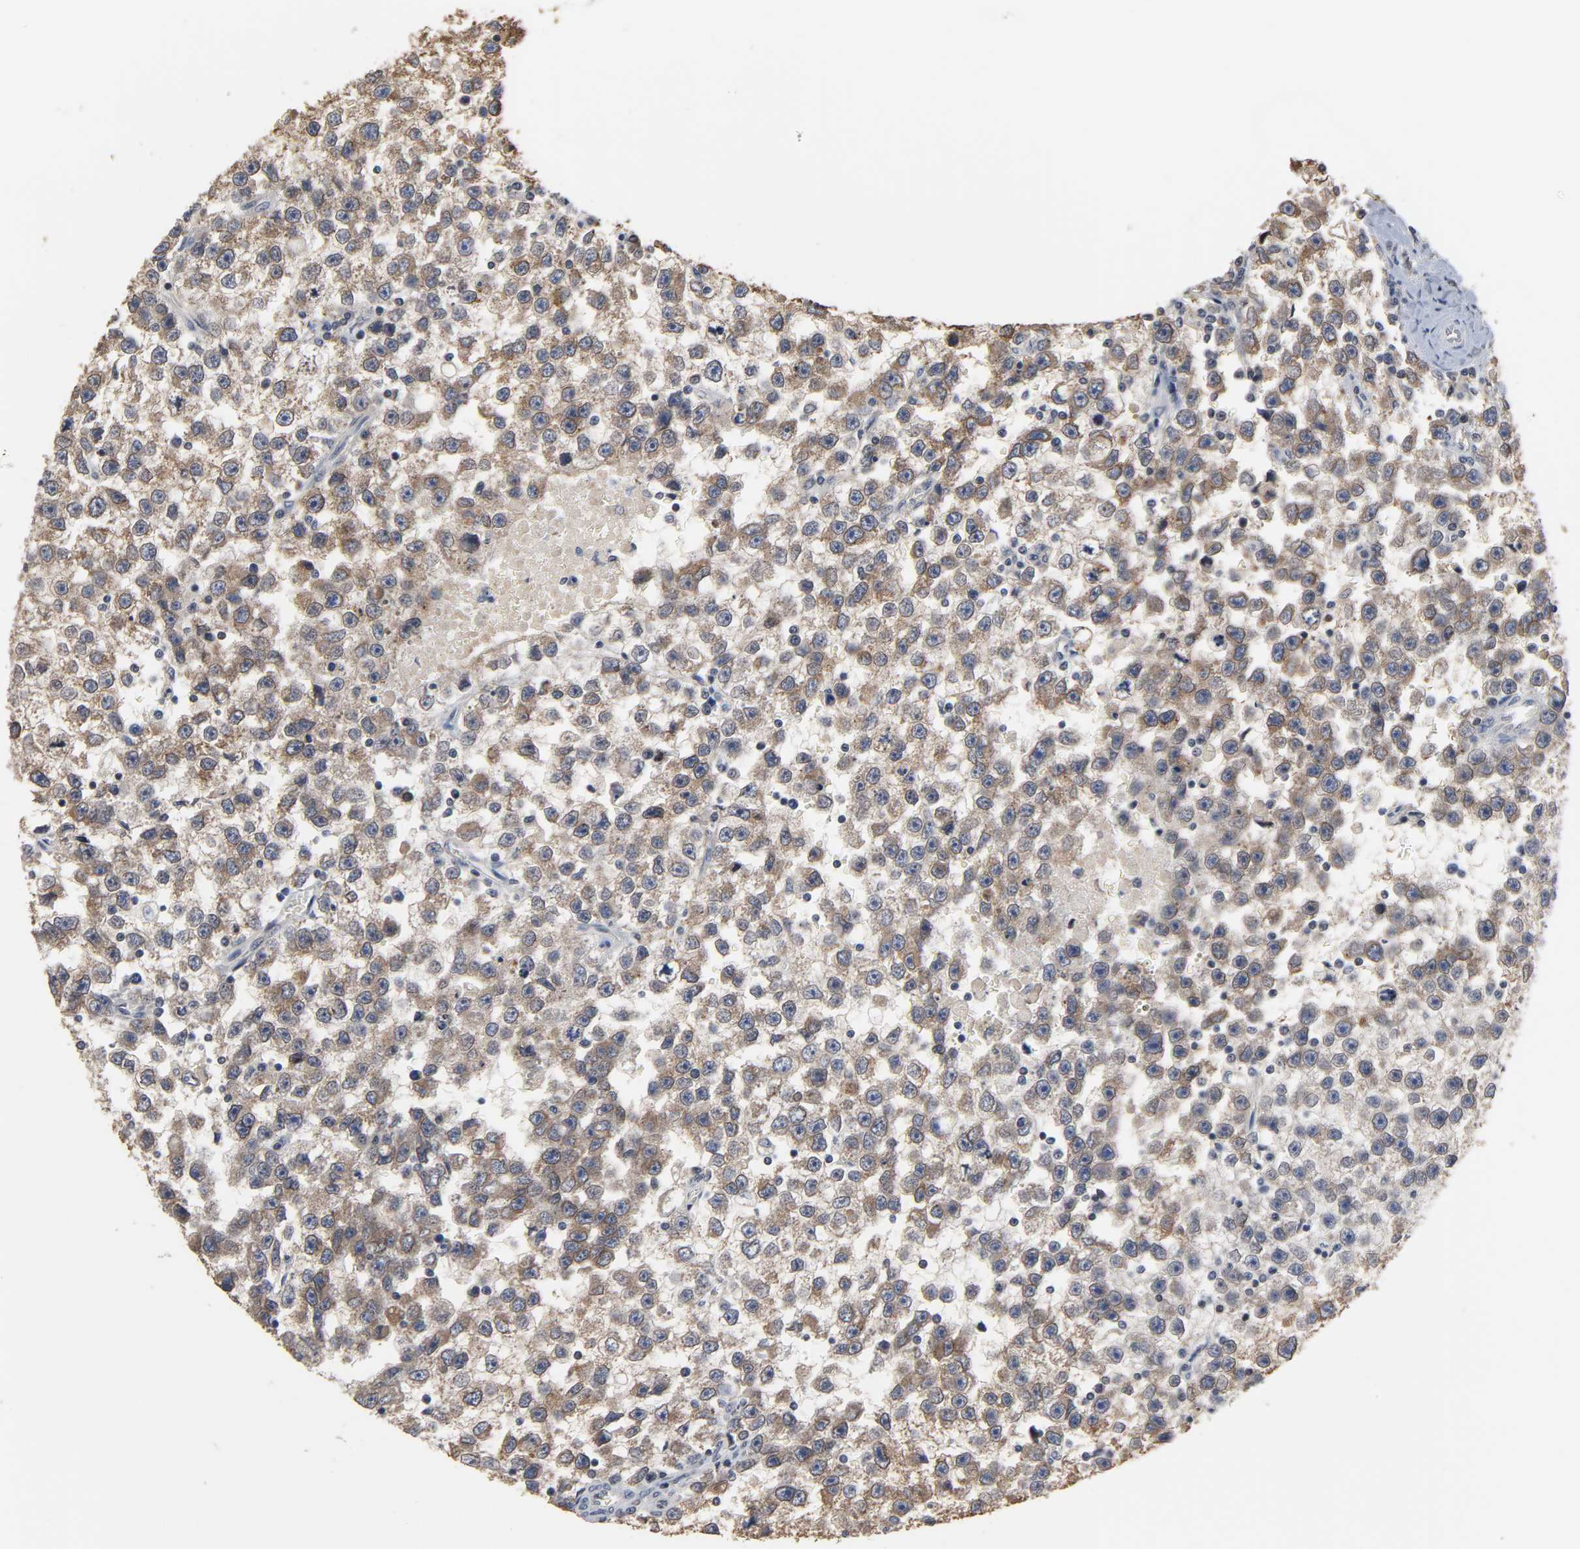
{"staining": {"intensity": "moderate", "quantity": ">75%", "location": "cytoplasmic/membranous,nuclear"}, "tissue": "testis cancer", "cell_type": "Tumor cells", "image_type": "cancer", "snomed": [{"axis": "morphology", "description": "Seminoma, NOS"}, {"axis": "topography", "description": "Testis"}], "caption": "High-magnification brightfield microscopy of testis cancer stained with DAB (3,3'-diaminobenzidine) (brown) and counterstained with hematoxylin (blue). tumor cells exhibit moderate cytoplasmic/membranous and nuclear staining is identified in approximately>75% of cells.", "gene": "CCDC175", "patient": {"sex": "male", "age": 33}}